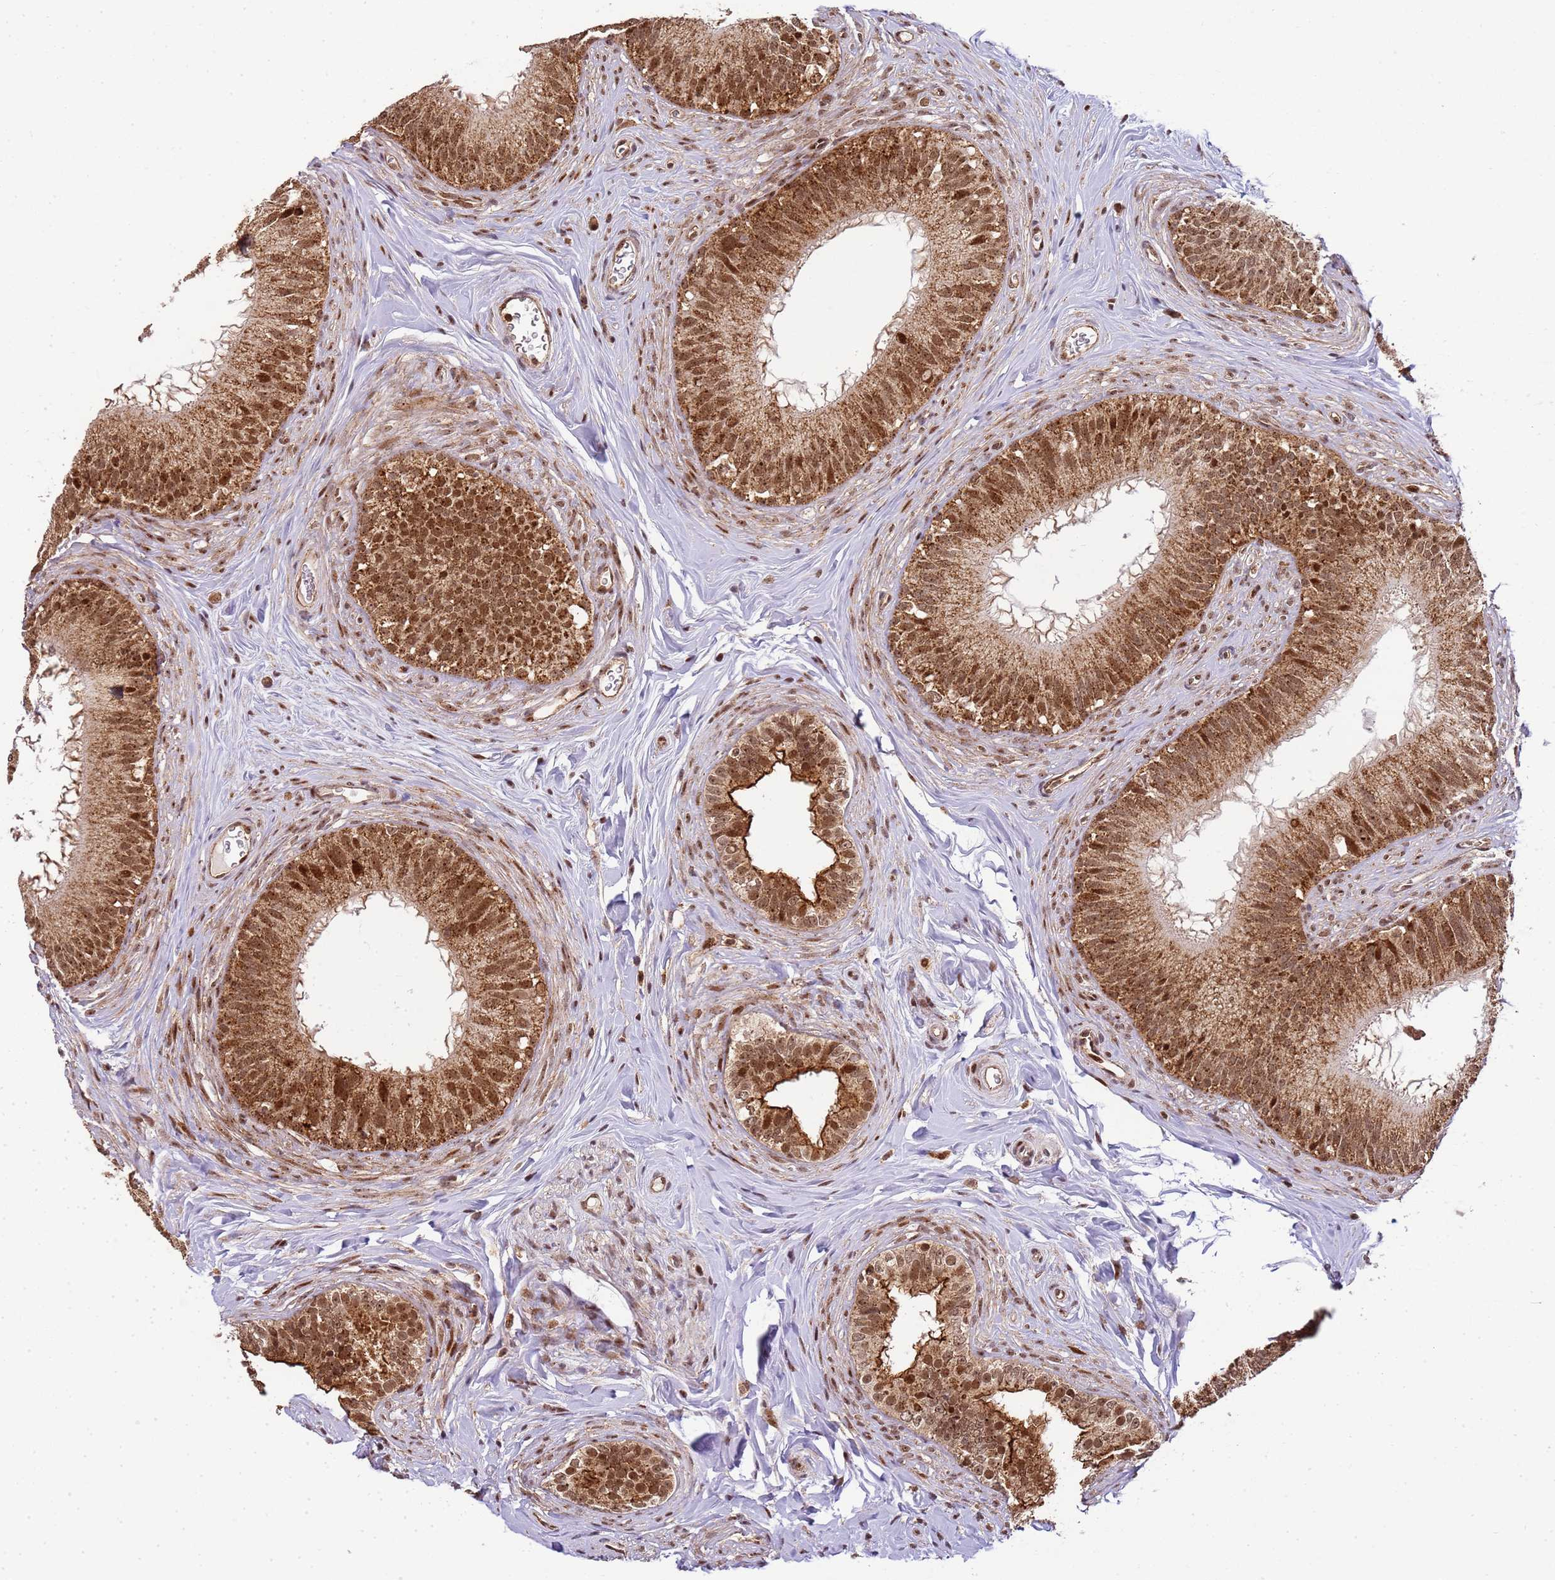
{"staining": {"intensity": "strong", "quantity": ">75%", "location": "cytoplasmic/membranous,nuclear"}, "tissue": "epididymis", "cell_type": "Glandular cells", "image_type": "normal", "snomed": [{"axis": "morphology", "description": "Normal tissue, NOS"}, {"axis": "topography", "description": "Epididymis"}], "caption": "Protein staining reveals strong cytoplasmic/membranous,nuclear expression in about >75% of glandular cells in unremarkable epididymis.", "gene": "PEX14", "patient": {"sex": "male", "age": 38}}